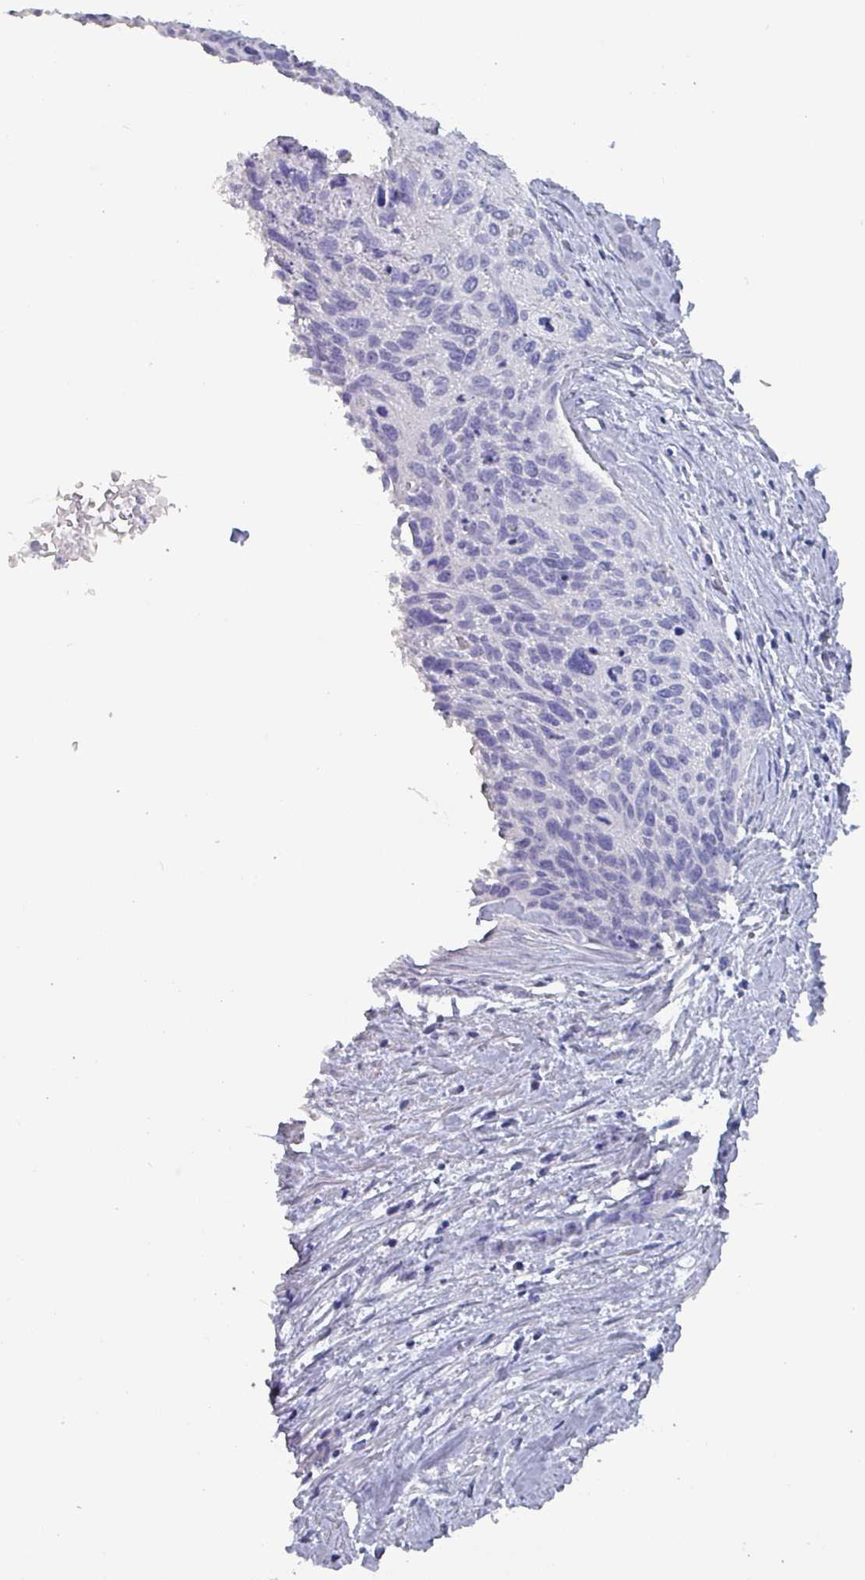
{"staining": {"intensity": "negative", "quantity": "none", "location": "none"}, "tissue": "cervical cancer", "cell_type": "Tumor cells", "image_type": "cancer", "snomed": [{"axis": "morphology", "description": "Squamous cell carcinoma, NOS"}, {"axis": "topography", "description": "Cervix"}], "caption": "High power microscopy histopathology image of an immunohistochemistry (IHC) histopathology image of cervical squamous cell carcinoma, revealing no significant staining in tumor cells. (DAB (3,3'-diaminobenzidine) immunohistochemistry (IHC), high magnification).", "gene": "INS-IGF2", "patient": {"sex": "female", "age": 55}}